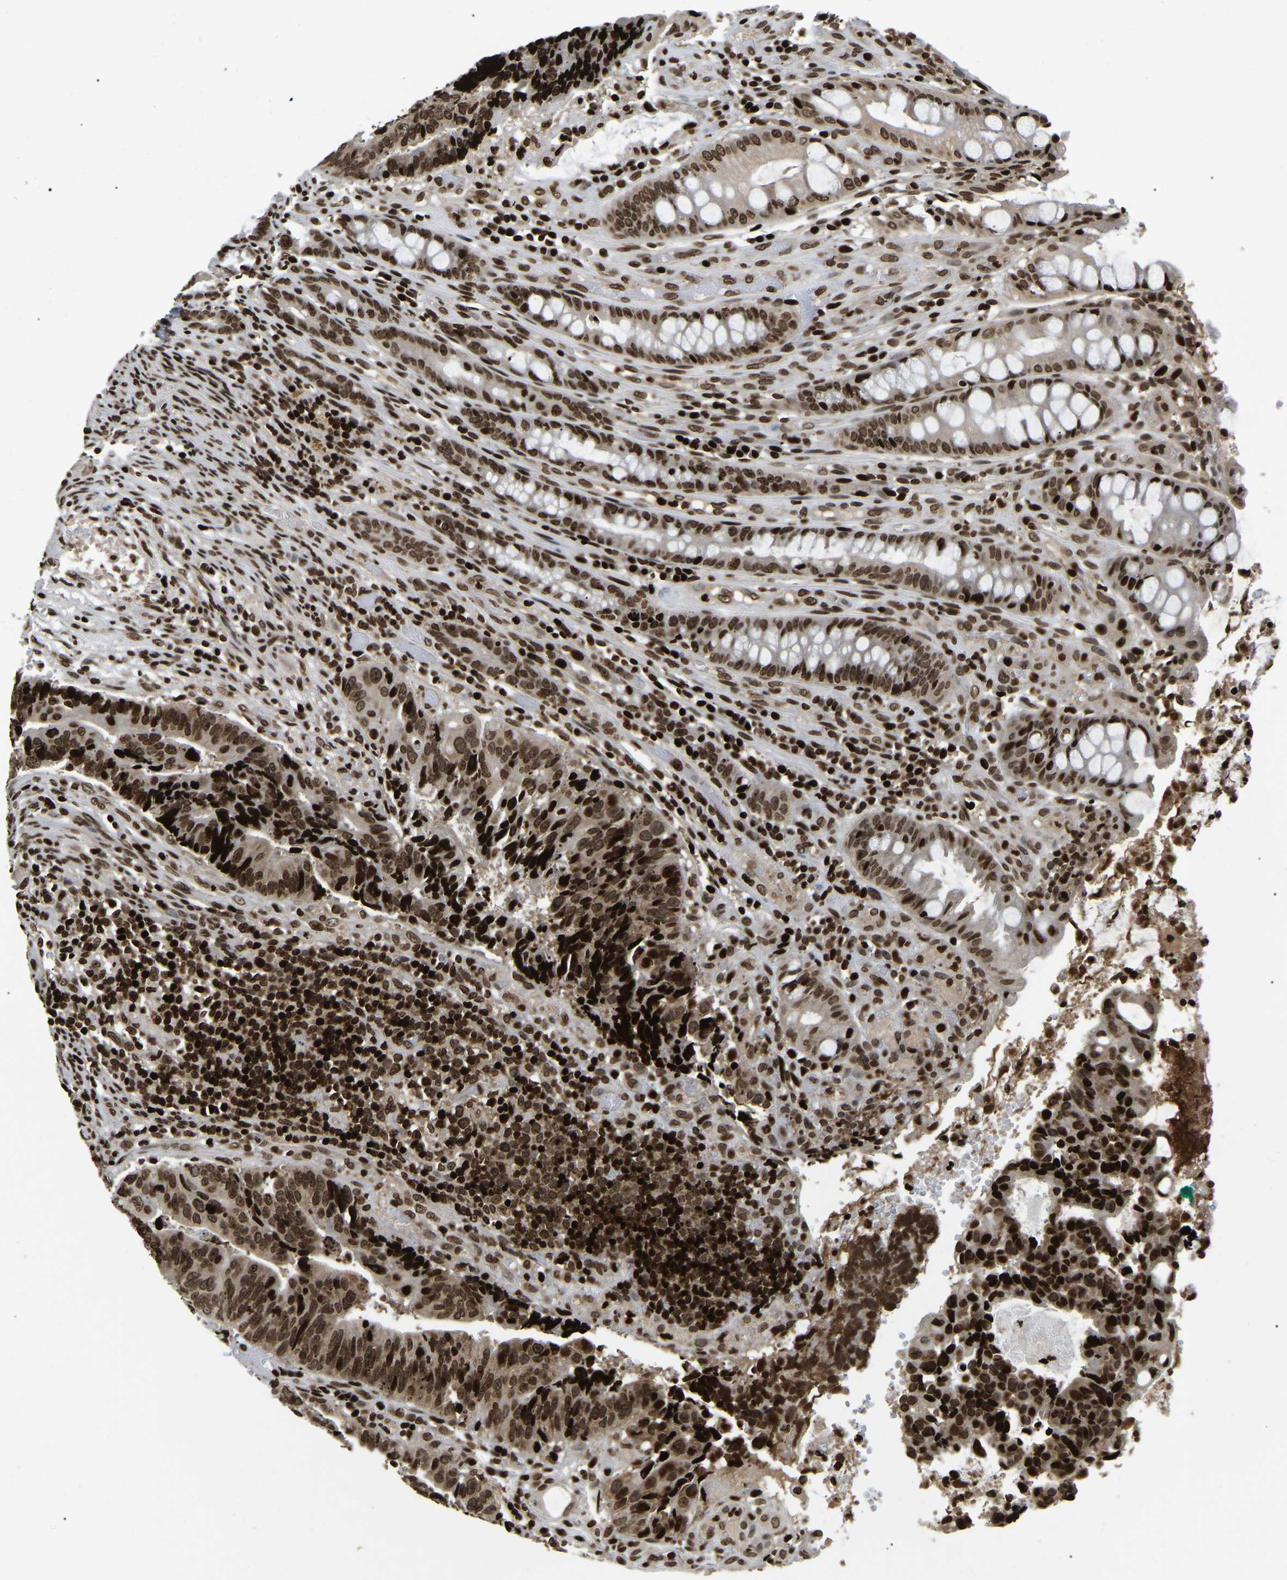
{"staining": {"intensity": "strong", "quantity": ">75%", "location": "nuclear"}, "tissue": "colorectal cancer", "cell_type": "Tumor cells", "image_type": "cancer", "snomed": [{"axis": "morphology", "description": "Adenocarcinoma, NOS"}, {"axis": "topography", "description": "Colon"}], "caption": "Tumor cells exhibit strong nuclear expression in about >75% of cells in colorectal cancer. The protein of interest is stained brown, and the nuclei are stained in blue (DAB (3,3'-diaminobenzidine) IHC with brightfield microscopy, high magnification).", "gene": "LRRC61", "patient": {"sex": "female", "age": 57}}